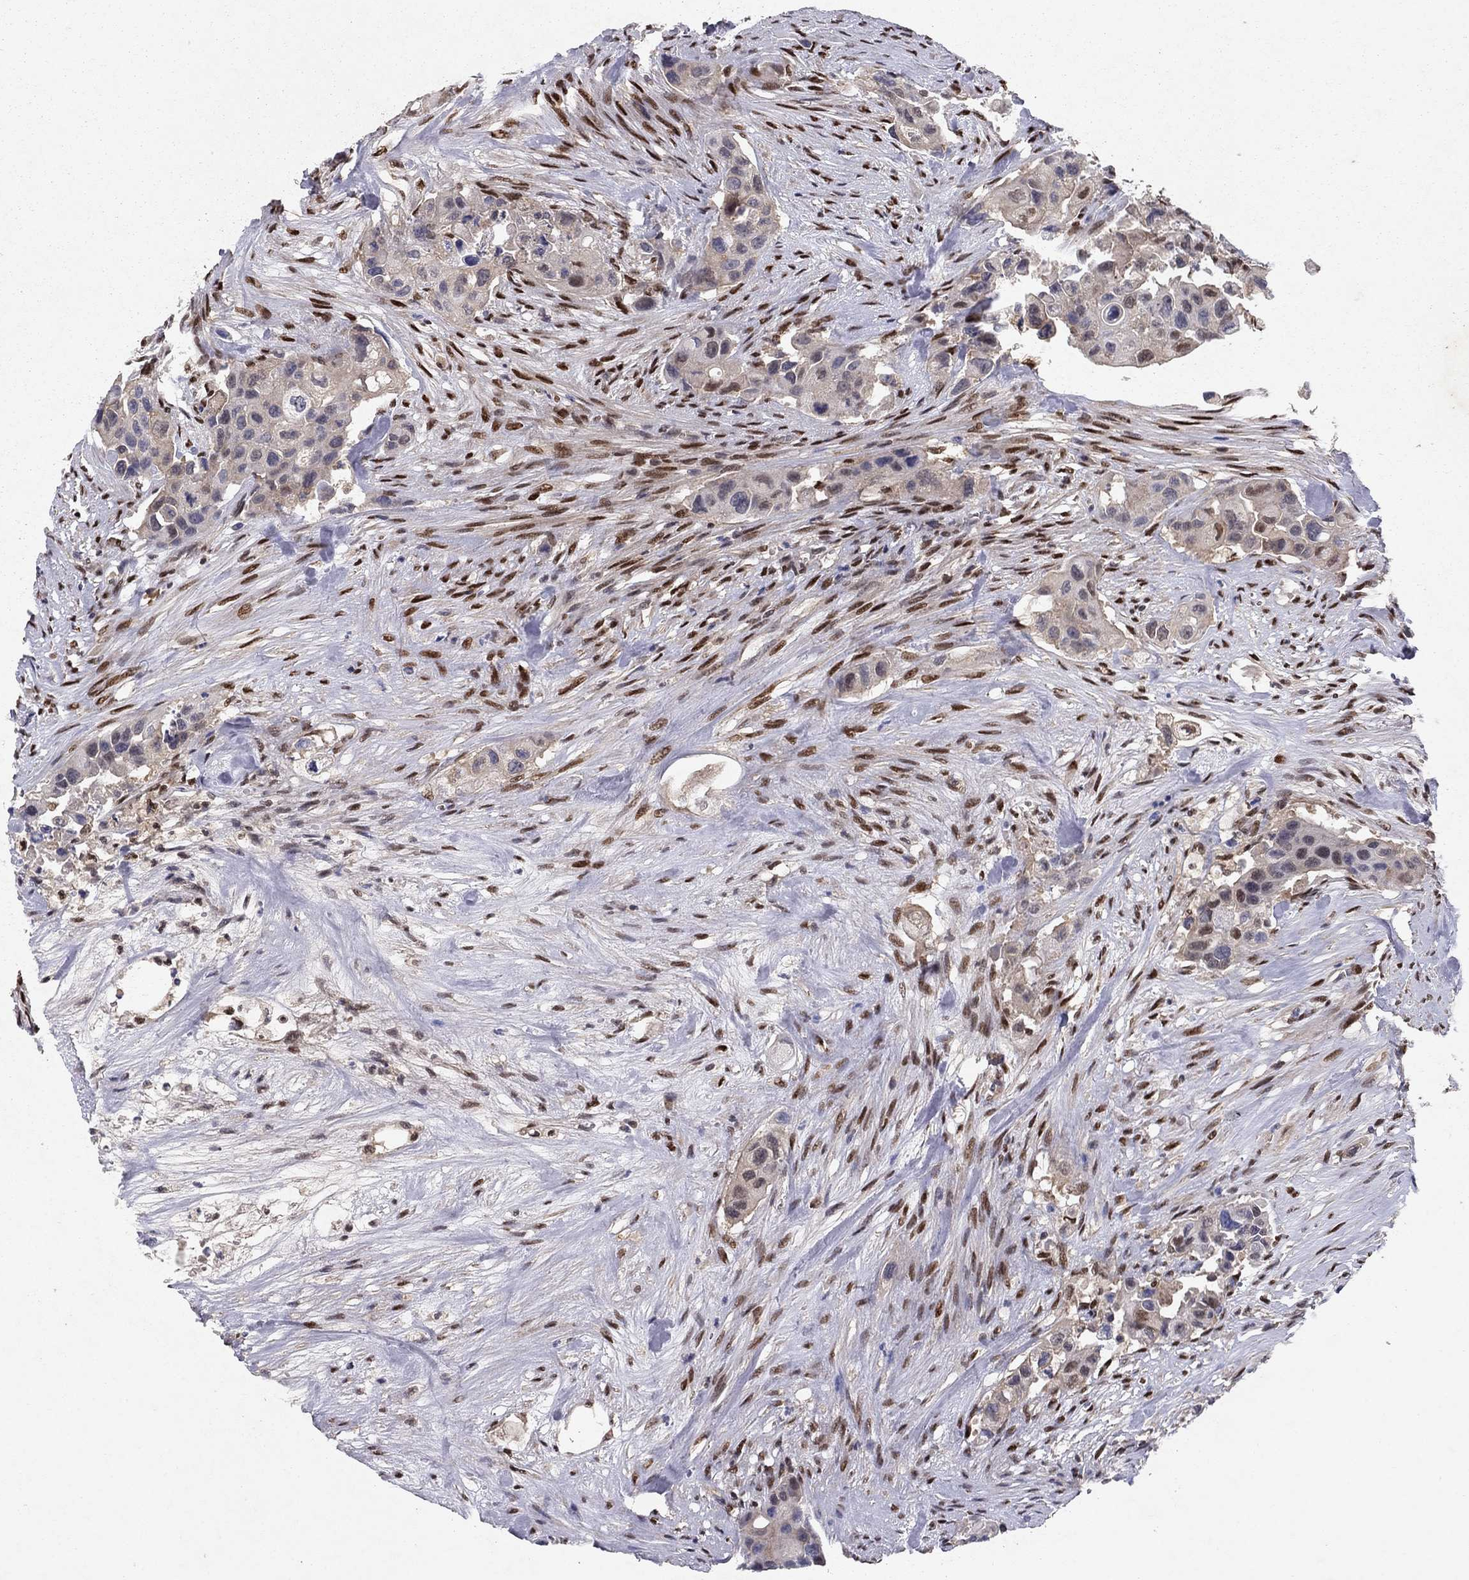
{"staining": {"intensity": "negative", "quantity": "none", "location": "none"}, "tissue": "urothelial cancer", "cell_type": "Tumor cells", "image_type": "cancer", "snomed": [{"axis": "morphology", "description": "Urothelial carcinoma, High grade"}, {"axis": "topography", "description": "Urinary bladder"}], "caption": "Immunohistochemical staining of human urothelial cancer exhibits no significant expression in tumor cells.", "gene": "CRTC1", "patient": {"sex": "female", "age": 73}}